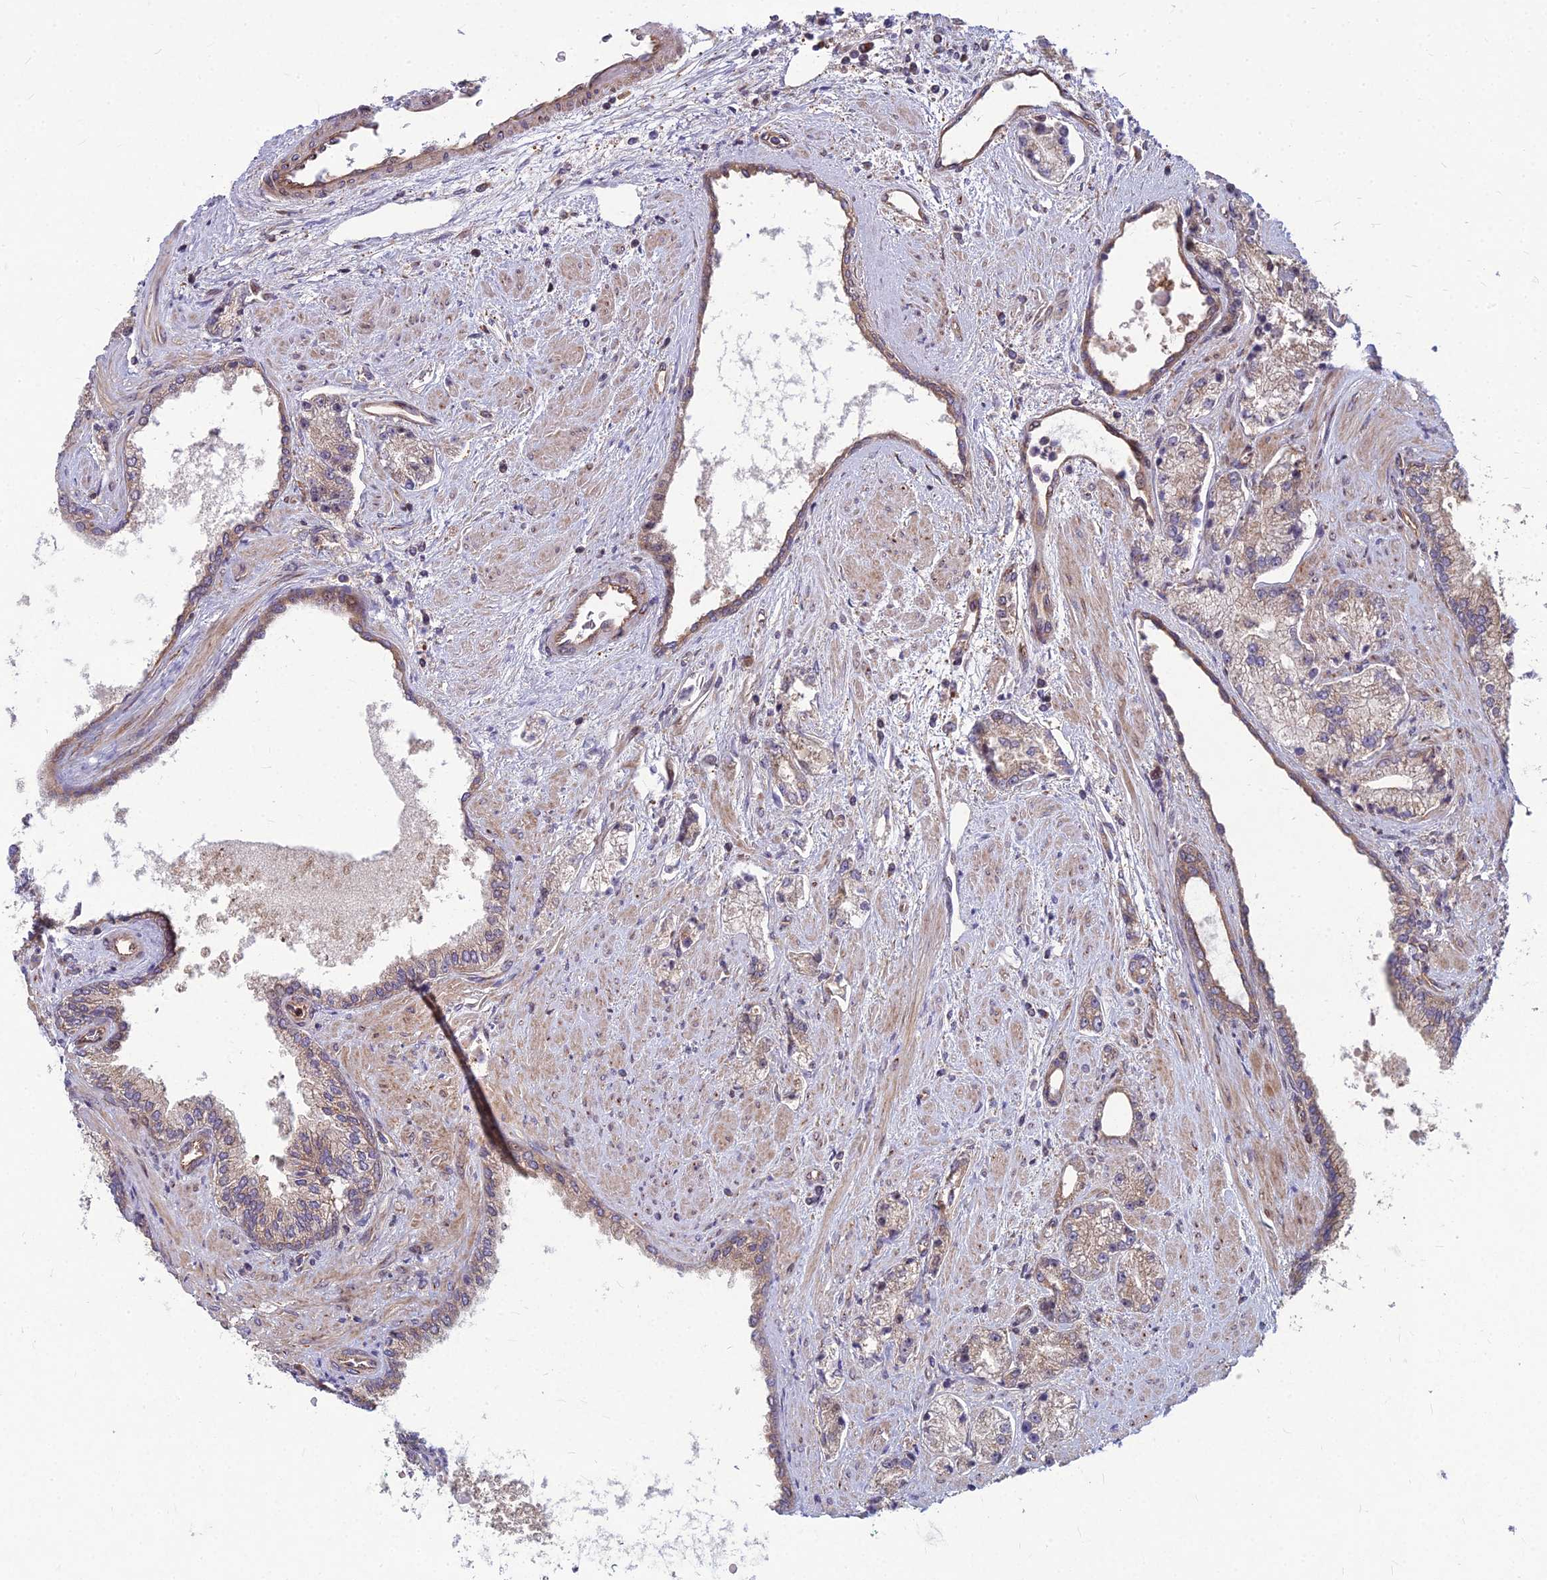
{"staining": {"intensity": "weak", "quantity": ">75%", "location": "cytoplasmic/membranous"}, "tissue": "prostate cancer", "cell_type": "Tumor cells", "image_type": "cancer", "snomed": [{"axis": "morphology", "description": "Adenocarcinoma, High grade"}, {"axis": "topography", "description": "Prostate"}], "caption": "Immunohistochemical staining of high-grade adenocarcinoma (prostate) demonstrates weak cytoplasmic/membranous protein positivity in about >75% of tumor cells.", "gene": "MFSD8", "patient": {"sex": "male", "age": 67}}